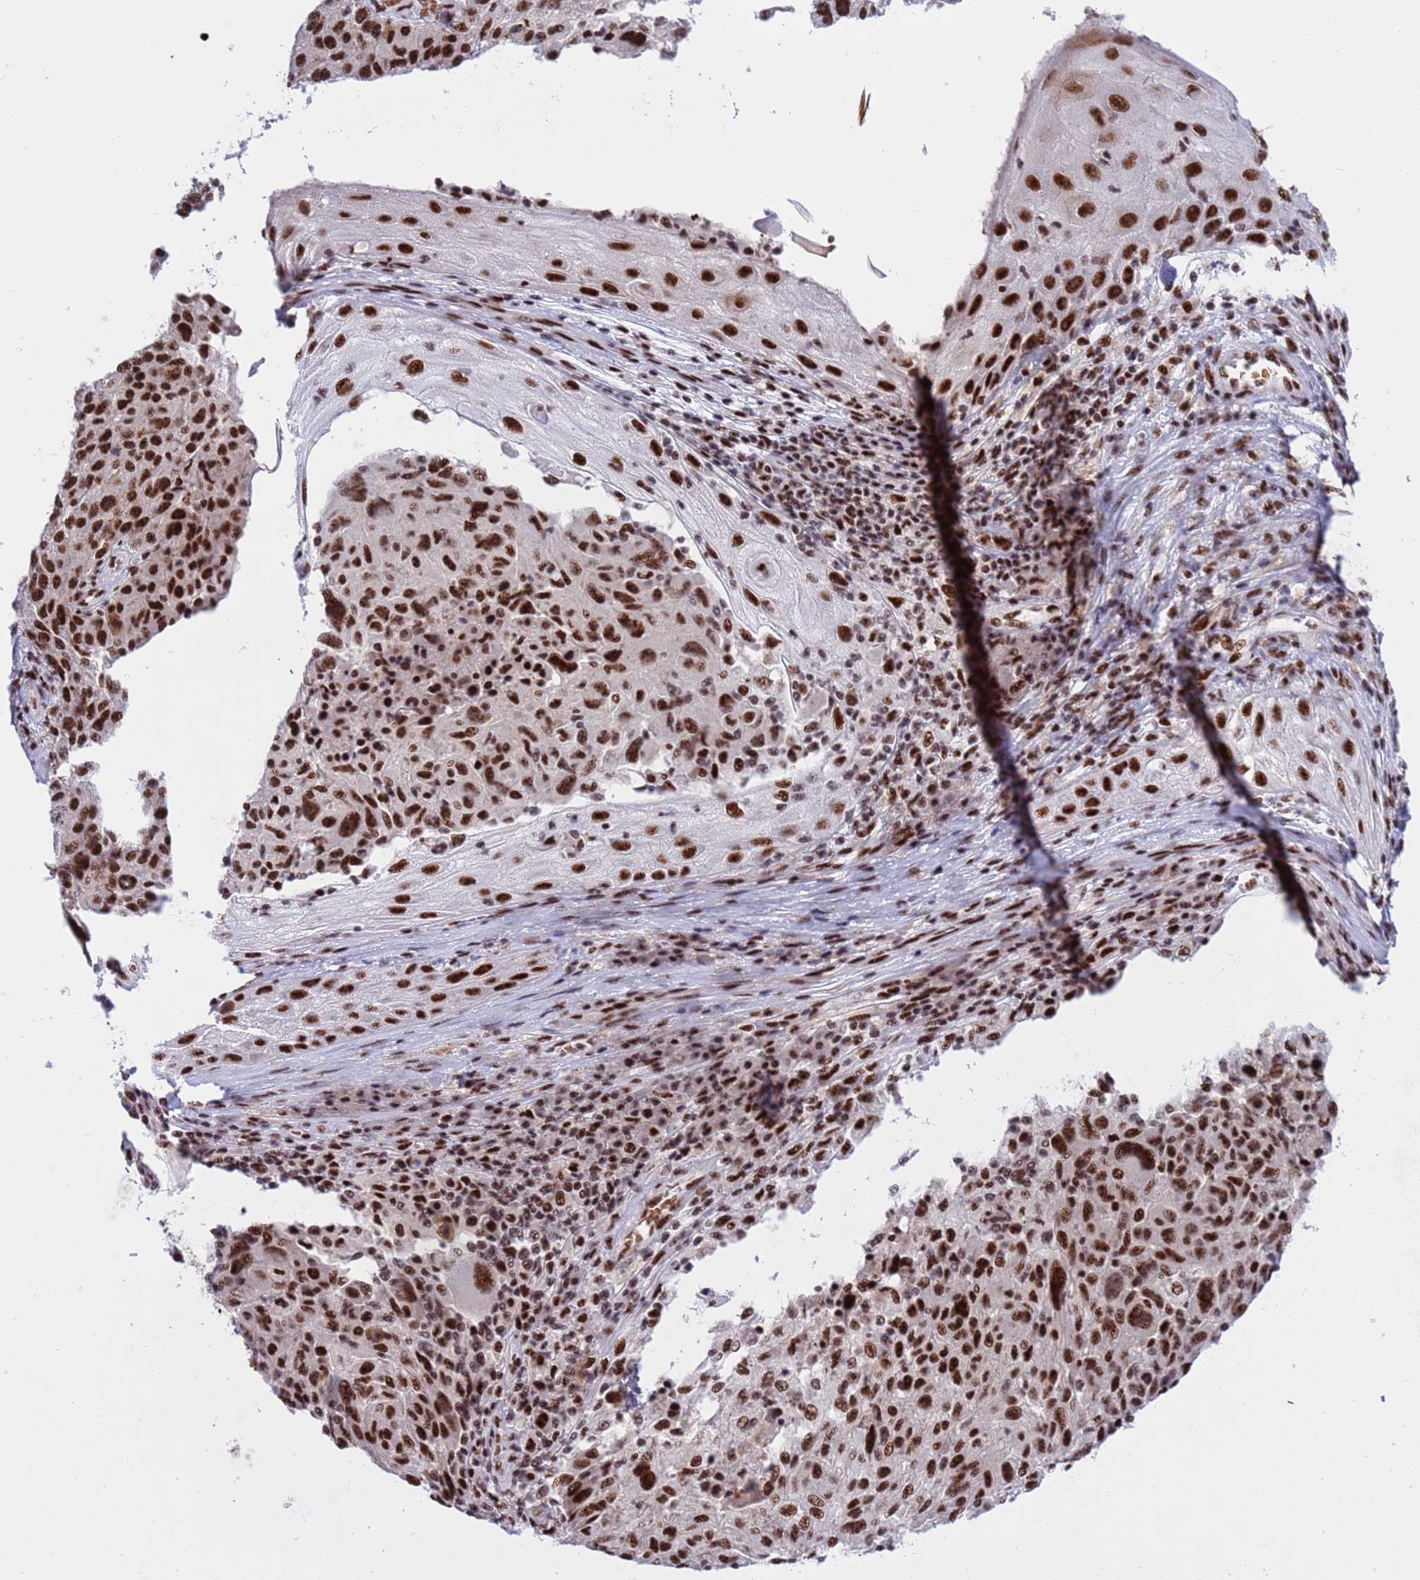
{"staining": {"intensity": "strong", "quantity": ">75%", "location": "nuclear"}, "tissue": "melanoma", "cell_type": "Tumor cells", "image_type": "cancer", "snomed": [{"axis": "morphology", "description": "Malignant melanoma, NOS"}, {"axis": "topography", "description": "Skin"}], "caption": "Melanoma was stained to show a protein in brown. There is high levels of strong nuclear positivity in about >75% of tumor cells. The staining was performed using DAB to visualize the protein expression in brown, while the nuclei were stained in blue with hematoxylin (Magnification: 20x).", "gene": "THOC2", "patient": {"sex": "male", "age": 53}}